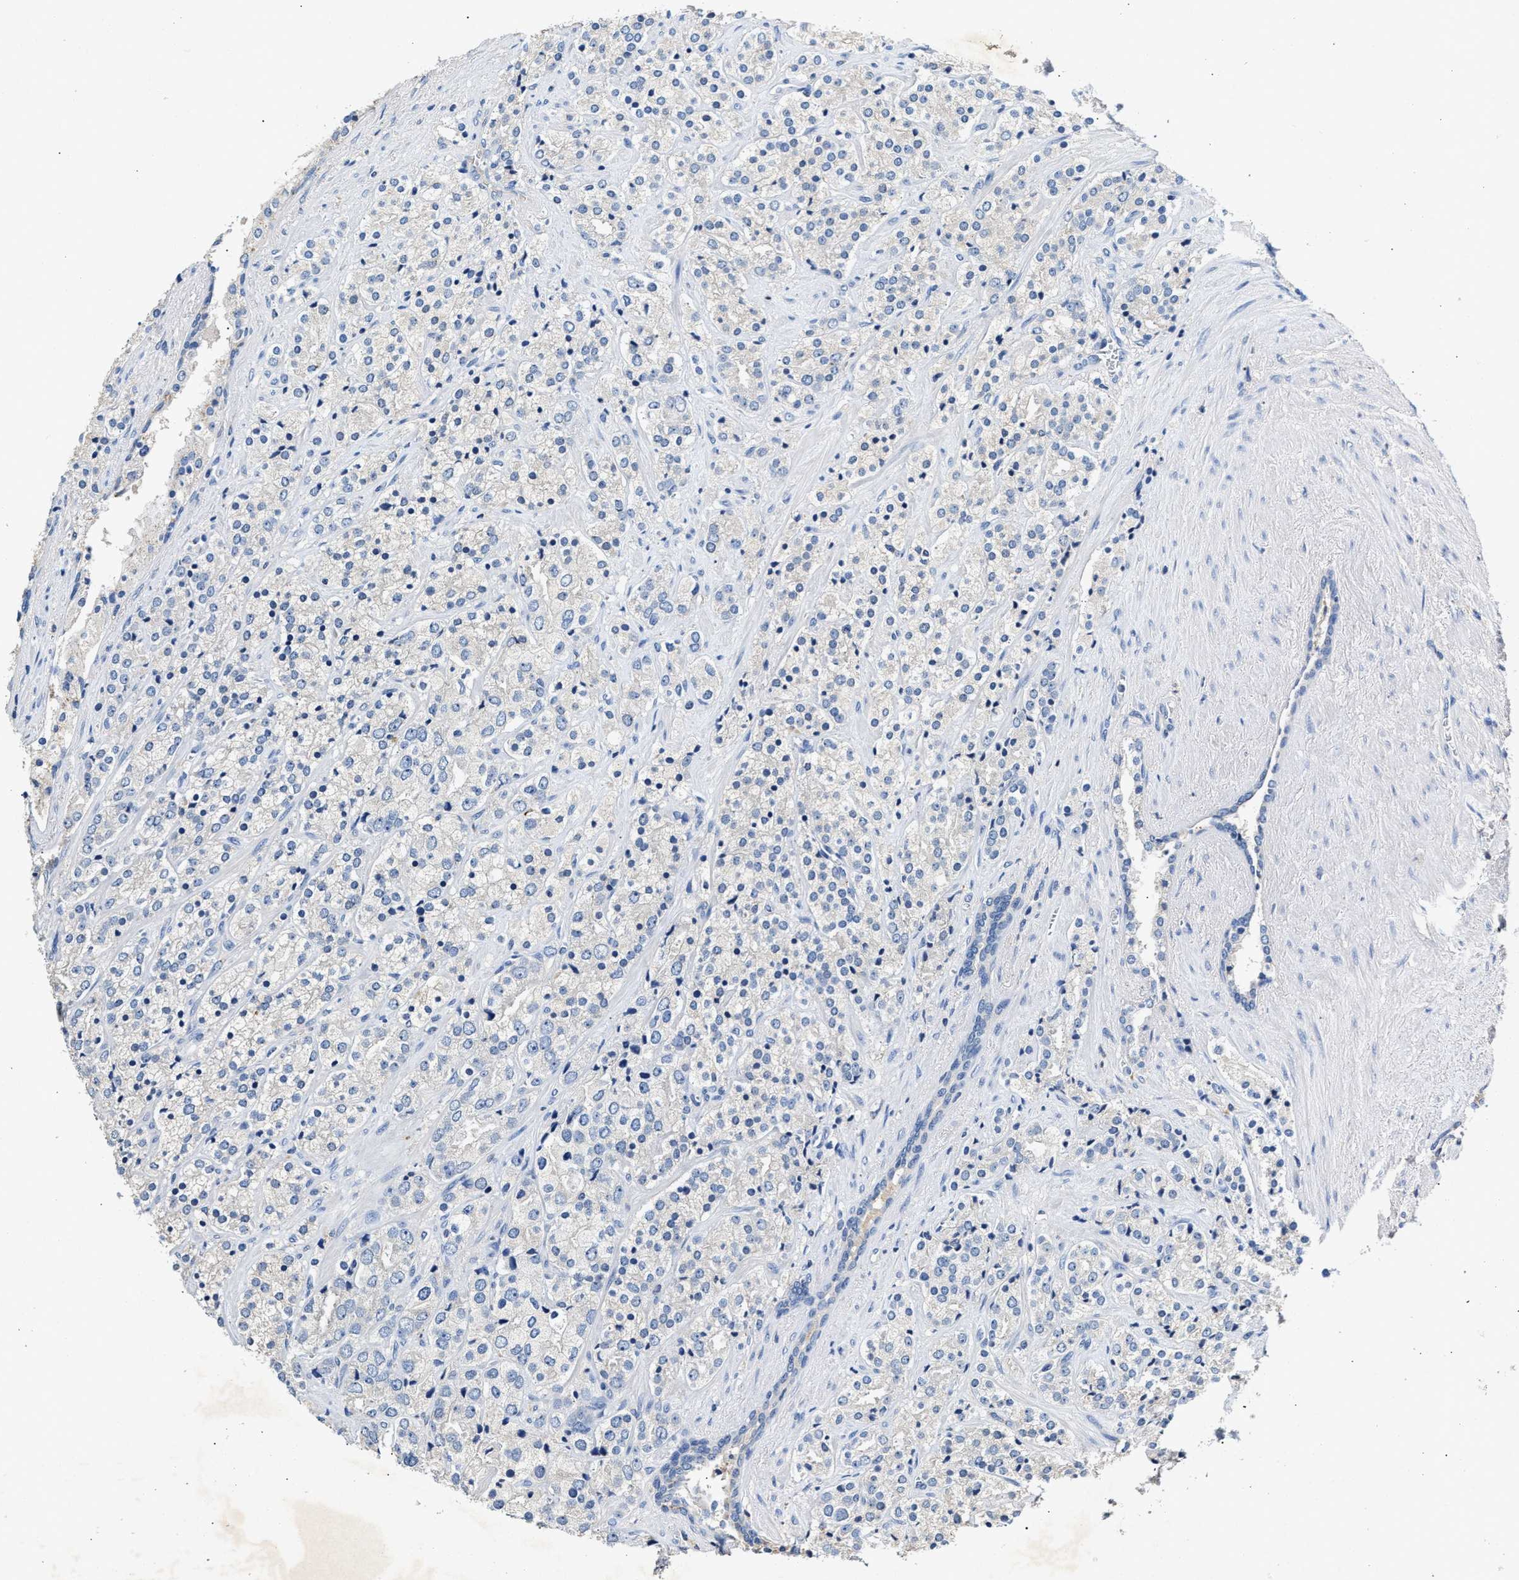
{"staining": {"intensity": "negative", "quantity": "none", "location": "none"}, "tissue": "prostate cancer", "cell_type": "Tumor cells", "image_type": "cancer", "snomed": [{"axis": "morphology", "description": "Adenocarcinoma, High grade"}, {"axis": "topography", "description": "Prostate"}], "caption": "An immunohistochemistry photomicrograph of prostate high-grade adenocarcinoma is shown. There is no staining in tumor cells of prostate high-grade adenocarcinoma. (Immunohistochemistry (ihc), brightfield microscopy, high magnification).", "gene": "SLCO2B1", "patient": {"sex": "male", "age": 71}}